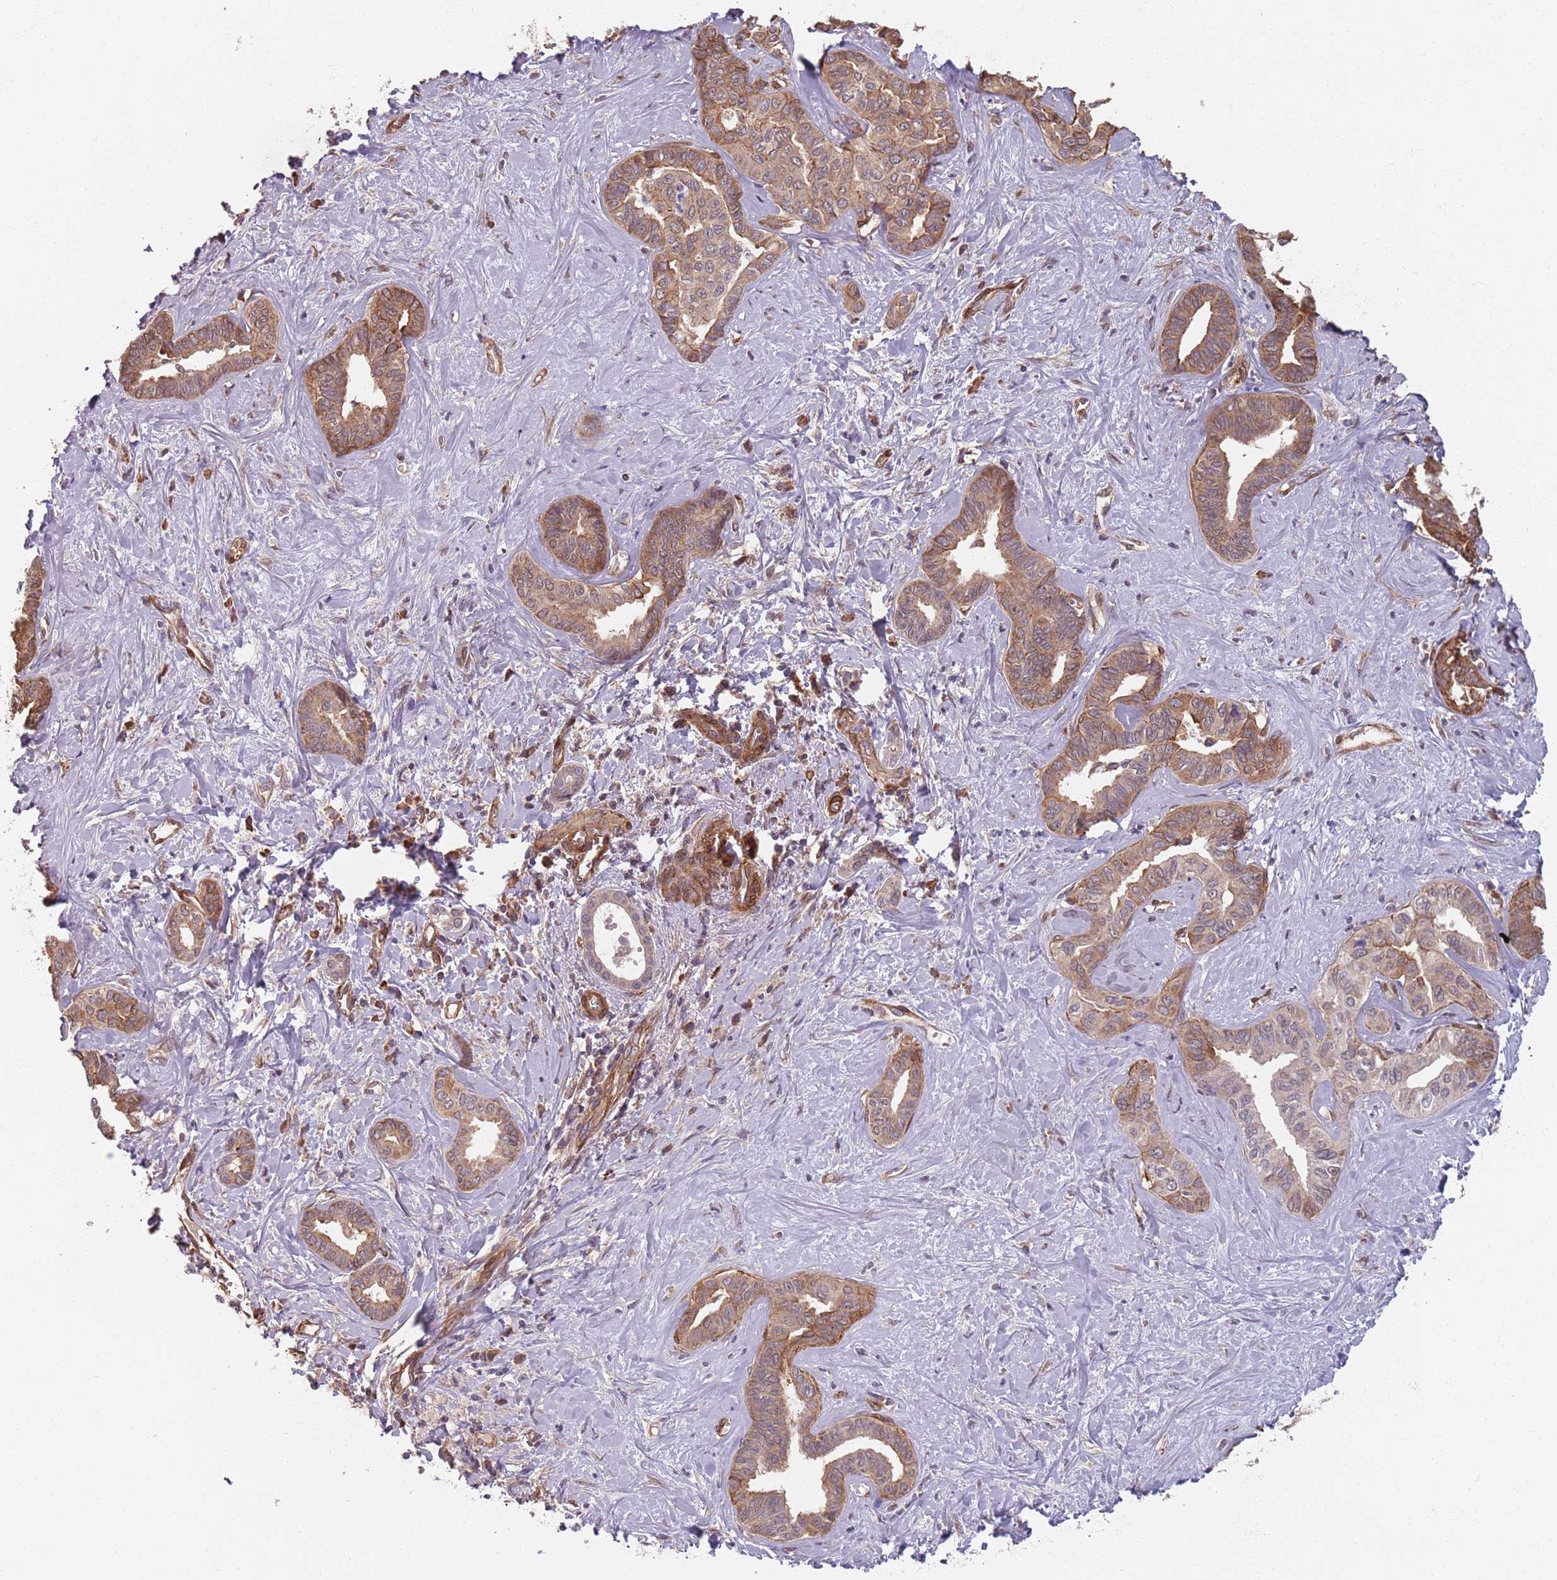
{"staining": {"intensity": "moderate", "quantity": ">75%", "location": "cytoplasmic/membranous"}, "tissue": "liver cancer", "cell_type": "Tumor cells", "image_type": "cancer", "snomed": [{"axis": "morphology", "description": "Cholangiocarcinoma"}, {"axis": "topography", "description": "Liver"}], "caption": "Immunohistochemistry (DAB) staining of human liver cancer (cholangiocarcinoma) demonstrates moderate cytoplasmic/membranous protein expression in approximately >75% of tumor cells.", "gene": "NOTCH3", "patient": {"sex": "female", "age": 77}}